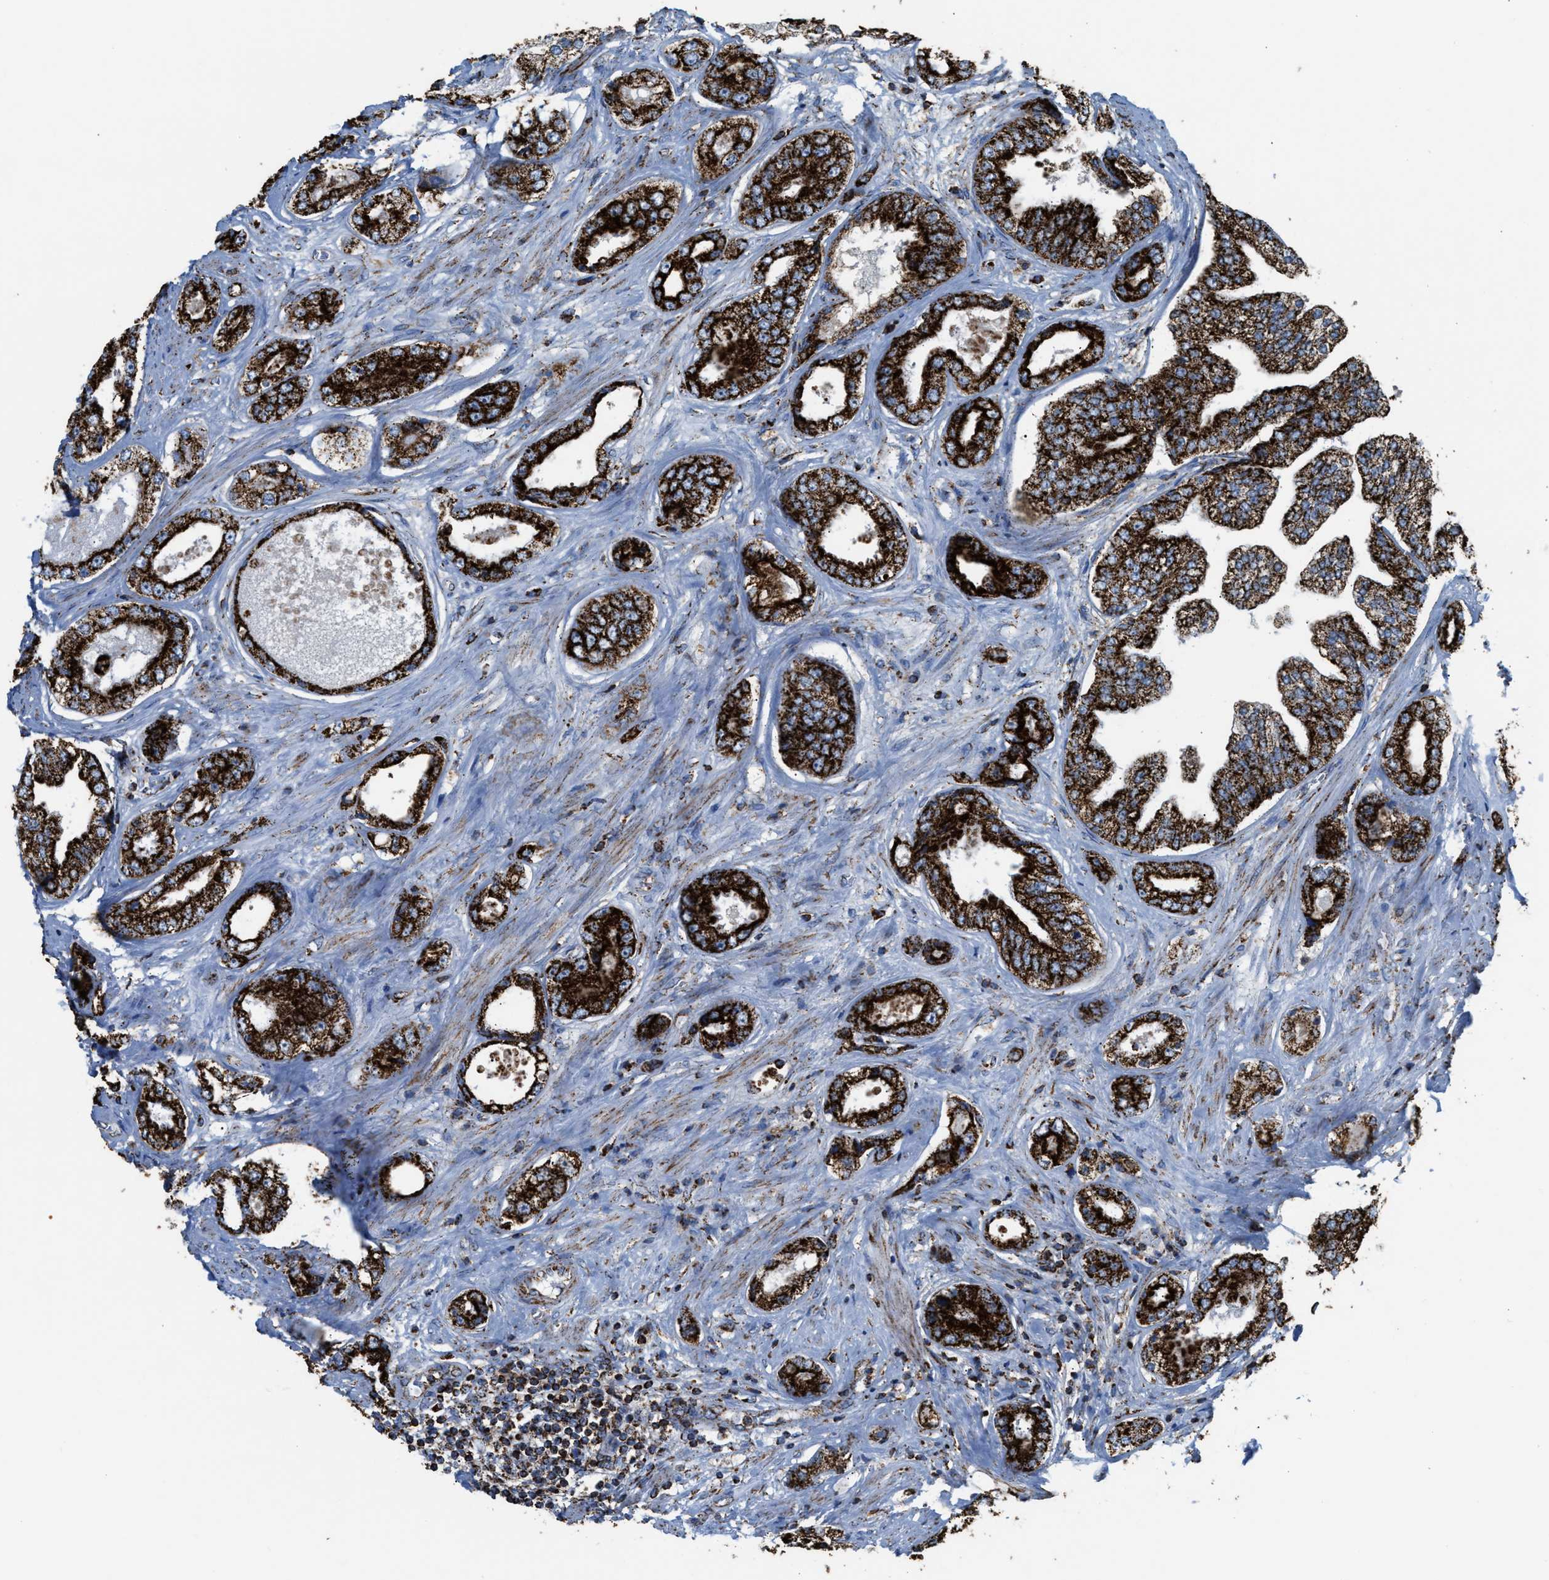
{"staining": {"intensity": "strong", "quantity": ">75%", "location": "cytoplasmic/membranous"}, "tissue": "prostate cancer", "cell_type": "Tumor cells", "image_type": "cancer", "snomed": [{"axis": "morphology", "description": "Adenocarcinoma, High grade"}, {"axis": "topography", "description": "Prostate"}], "caption": "Brown immunohistochemical staining in prostate cancer displays strong cytoplasmic/membranous staining in about >75% of tumor cells.", "gene": "ECHS1", "patient": {"sex": "male", "age": 61}}